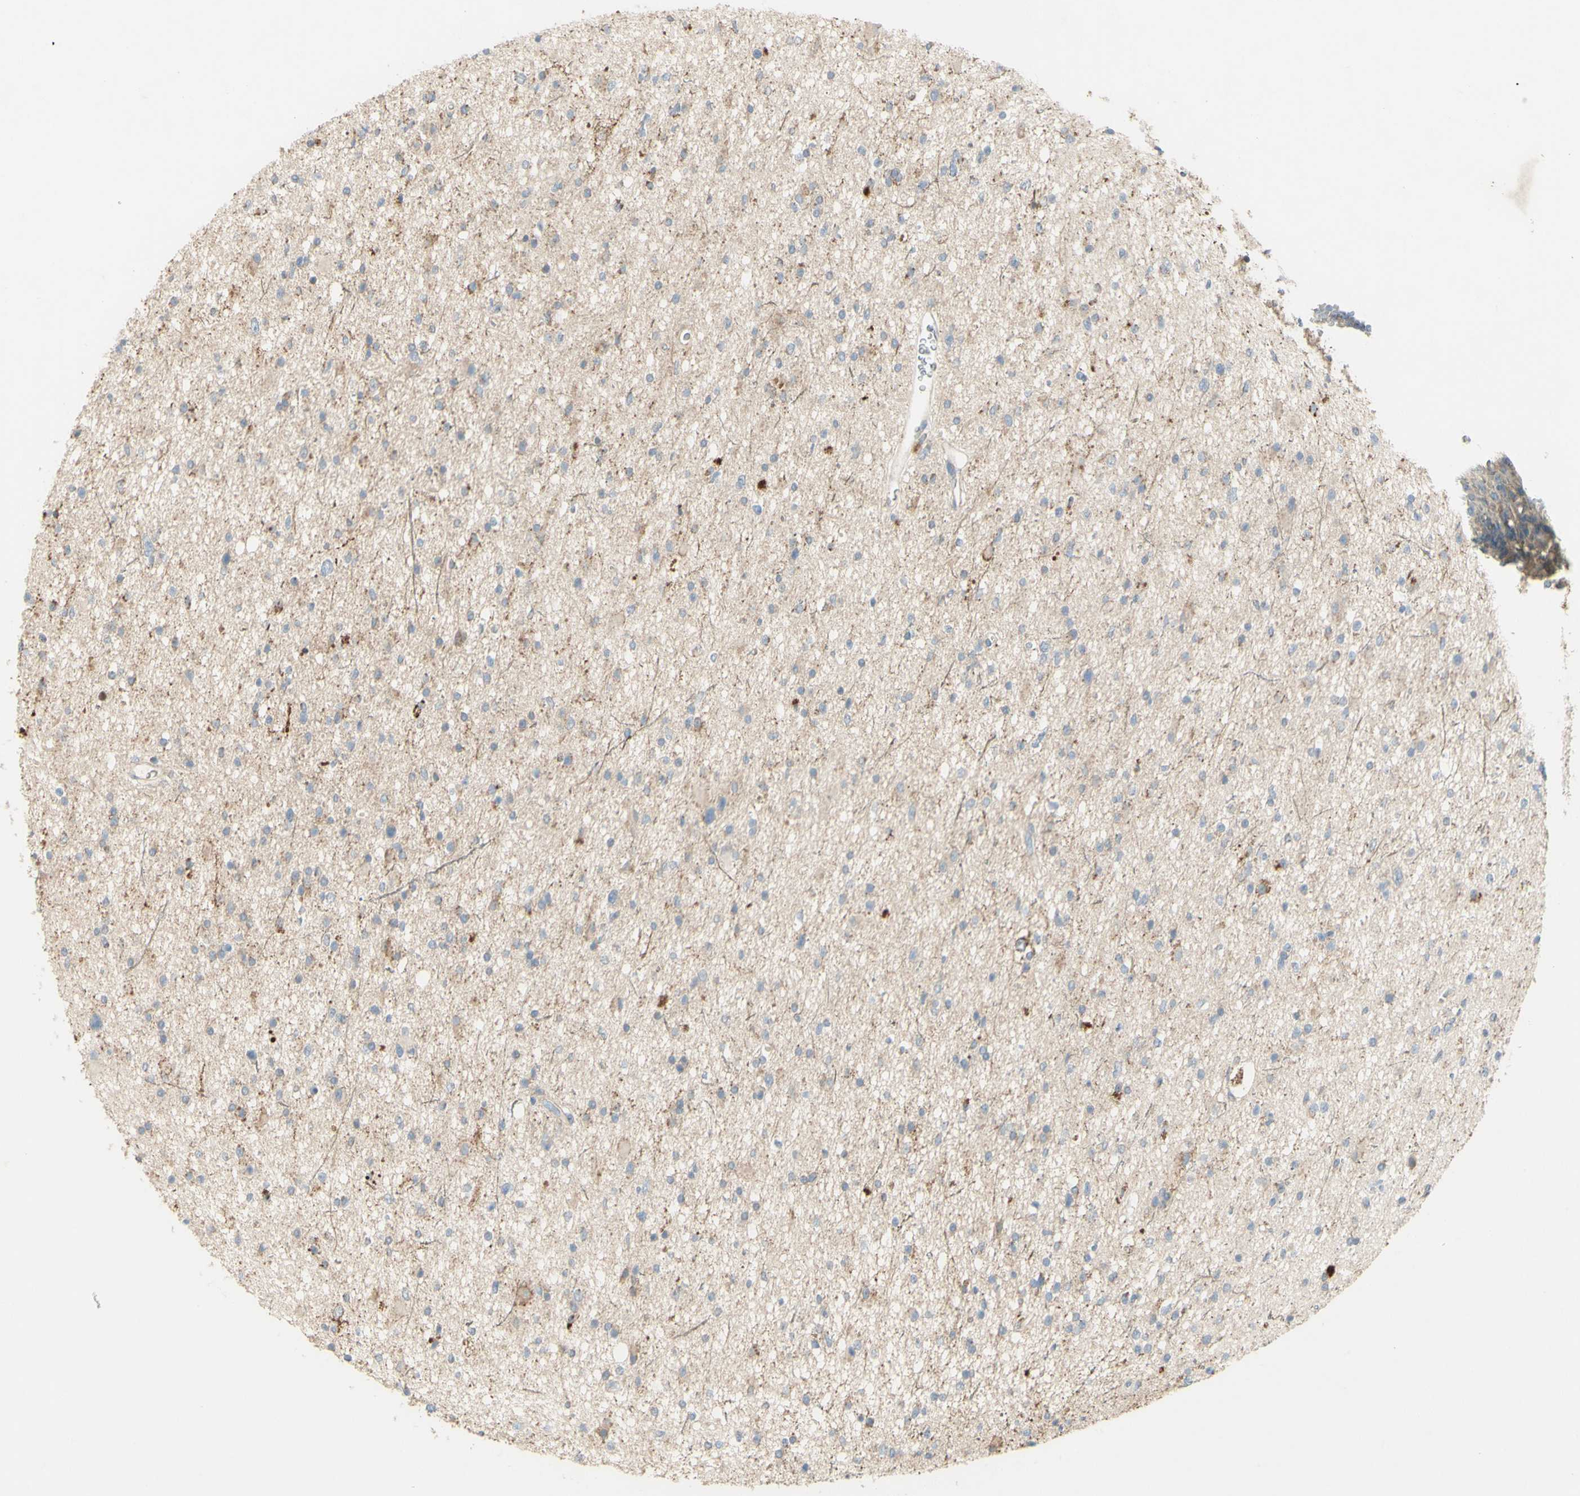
{"staining": {"intensity": "weak", "quantity": "<25%", "location": "cytoplasmic/membranous"}, "tissue": "glioma", "cell_type": "Tumor cells", "image_type": "cancer", "snomed": [{"axis": "morphology", "description": "Glioma, malignant, High grade"}, {"axis": "topography", "description": "Brain"}], "caption": "Tumor cells show no significant protein expression in glioma. Brightfield microscopy of IHC stained with DAB (3,3'-diaminobenzidine) (brown) and hematoxylin (blue), captured at high magnification.", "gene": "CNTNAP1", "patient": {"sex": "male", "age": 33}}